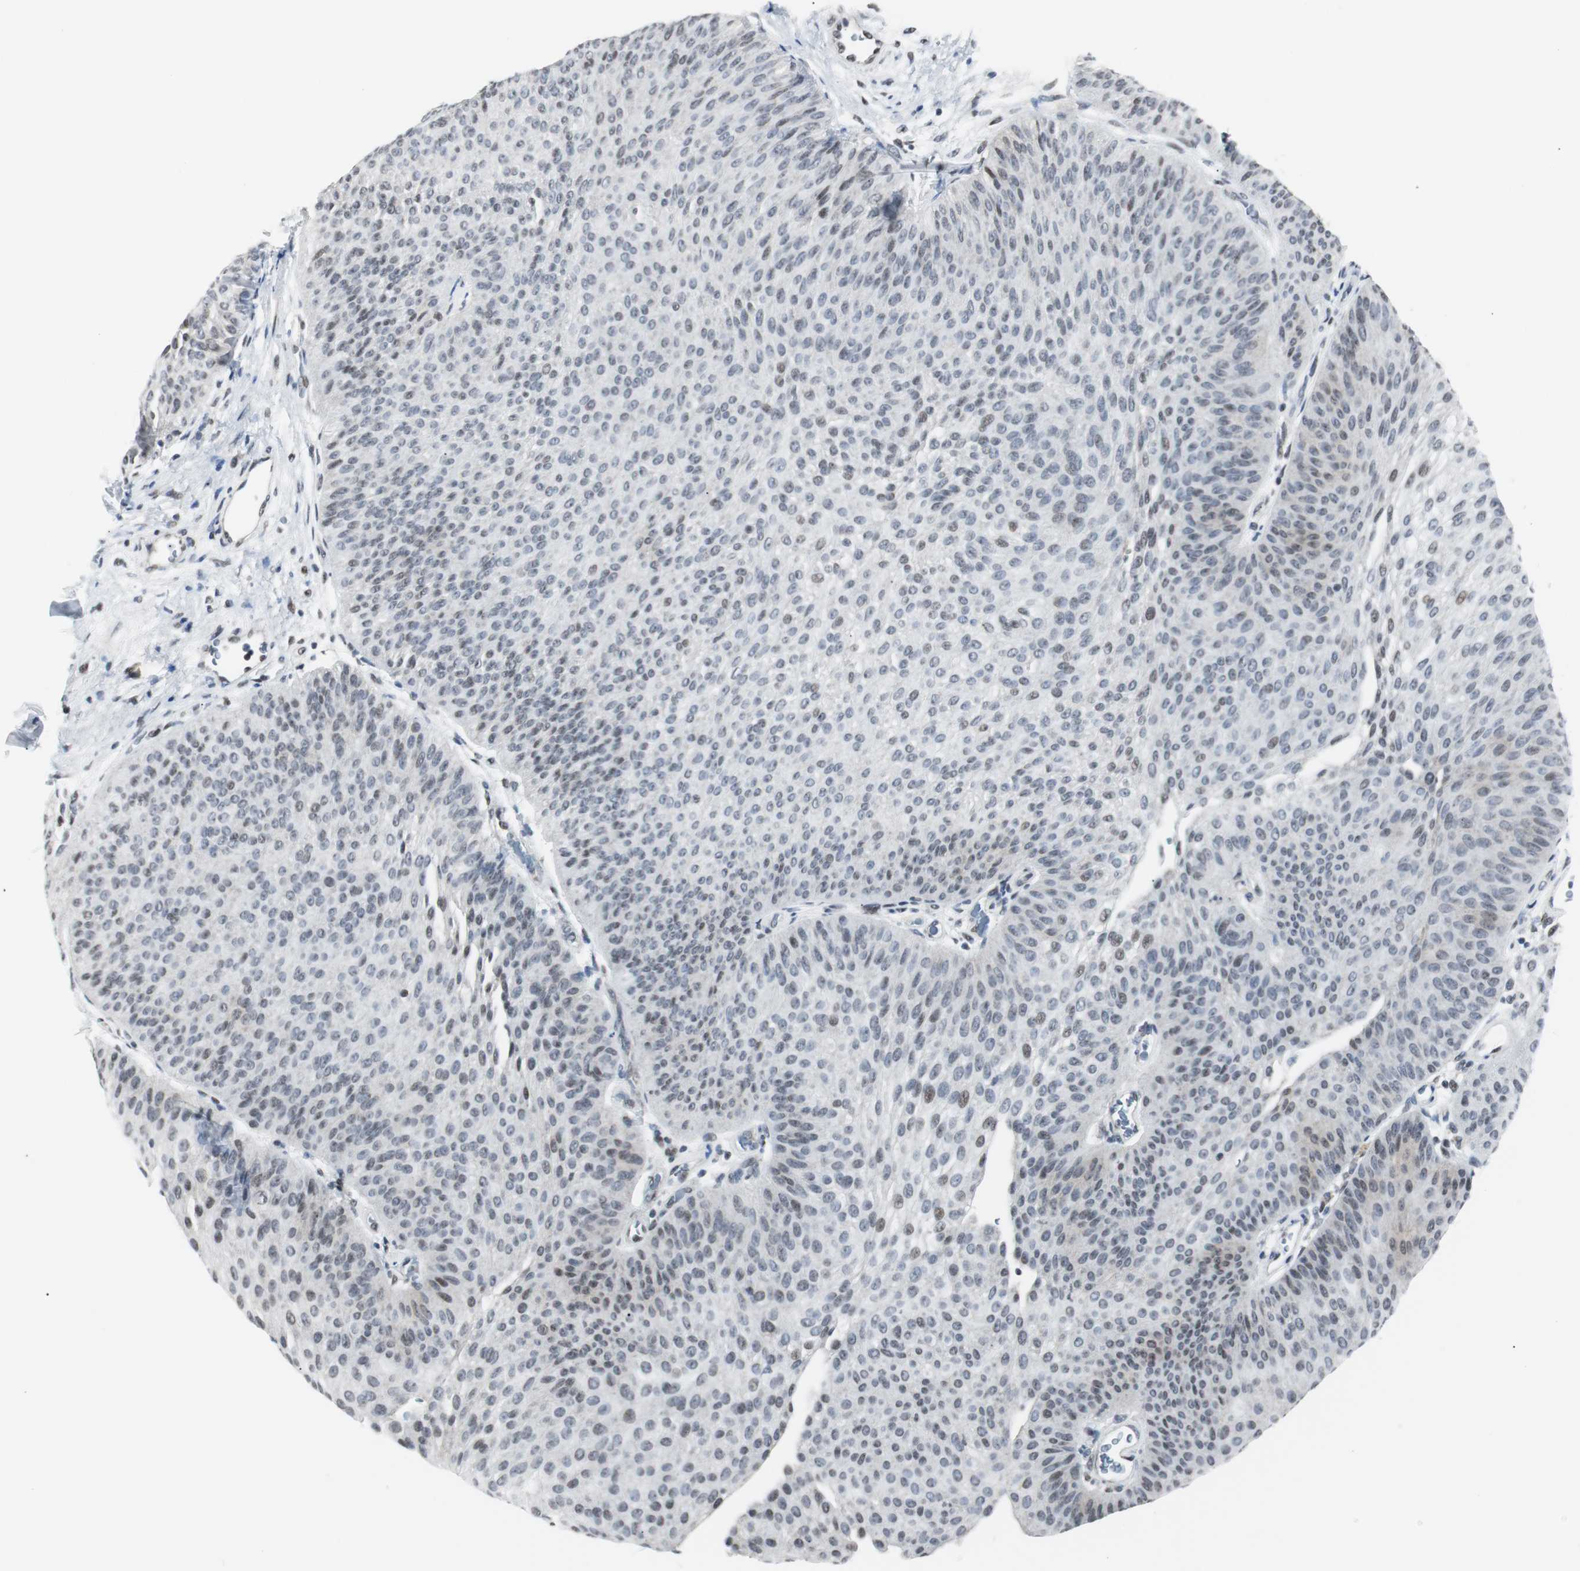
{"staining": {"intensity": "weak", "quantity": "25%-75%", "location": "nuclear"}, "tissue": "urothelial cancer", "cell_type": "Tumor cells", "image_type": "cancer", "snomed": [{"axis": "morphology", "description": "Urothelial carcinoma, Low grade"}, {"axis": "topography", "description": "Urinary bladder"}], "caption": "Low-grade urothelial carcinoma stained for a protein (brown) displays weak nuclear positive staining in about 25%-75% of tumor cells.", "gene": "MTA1", "patient": {"sex": "female", "age": 60}}